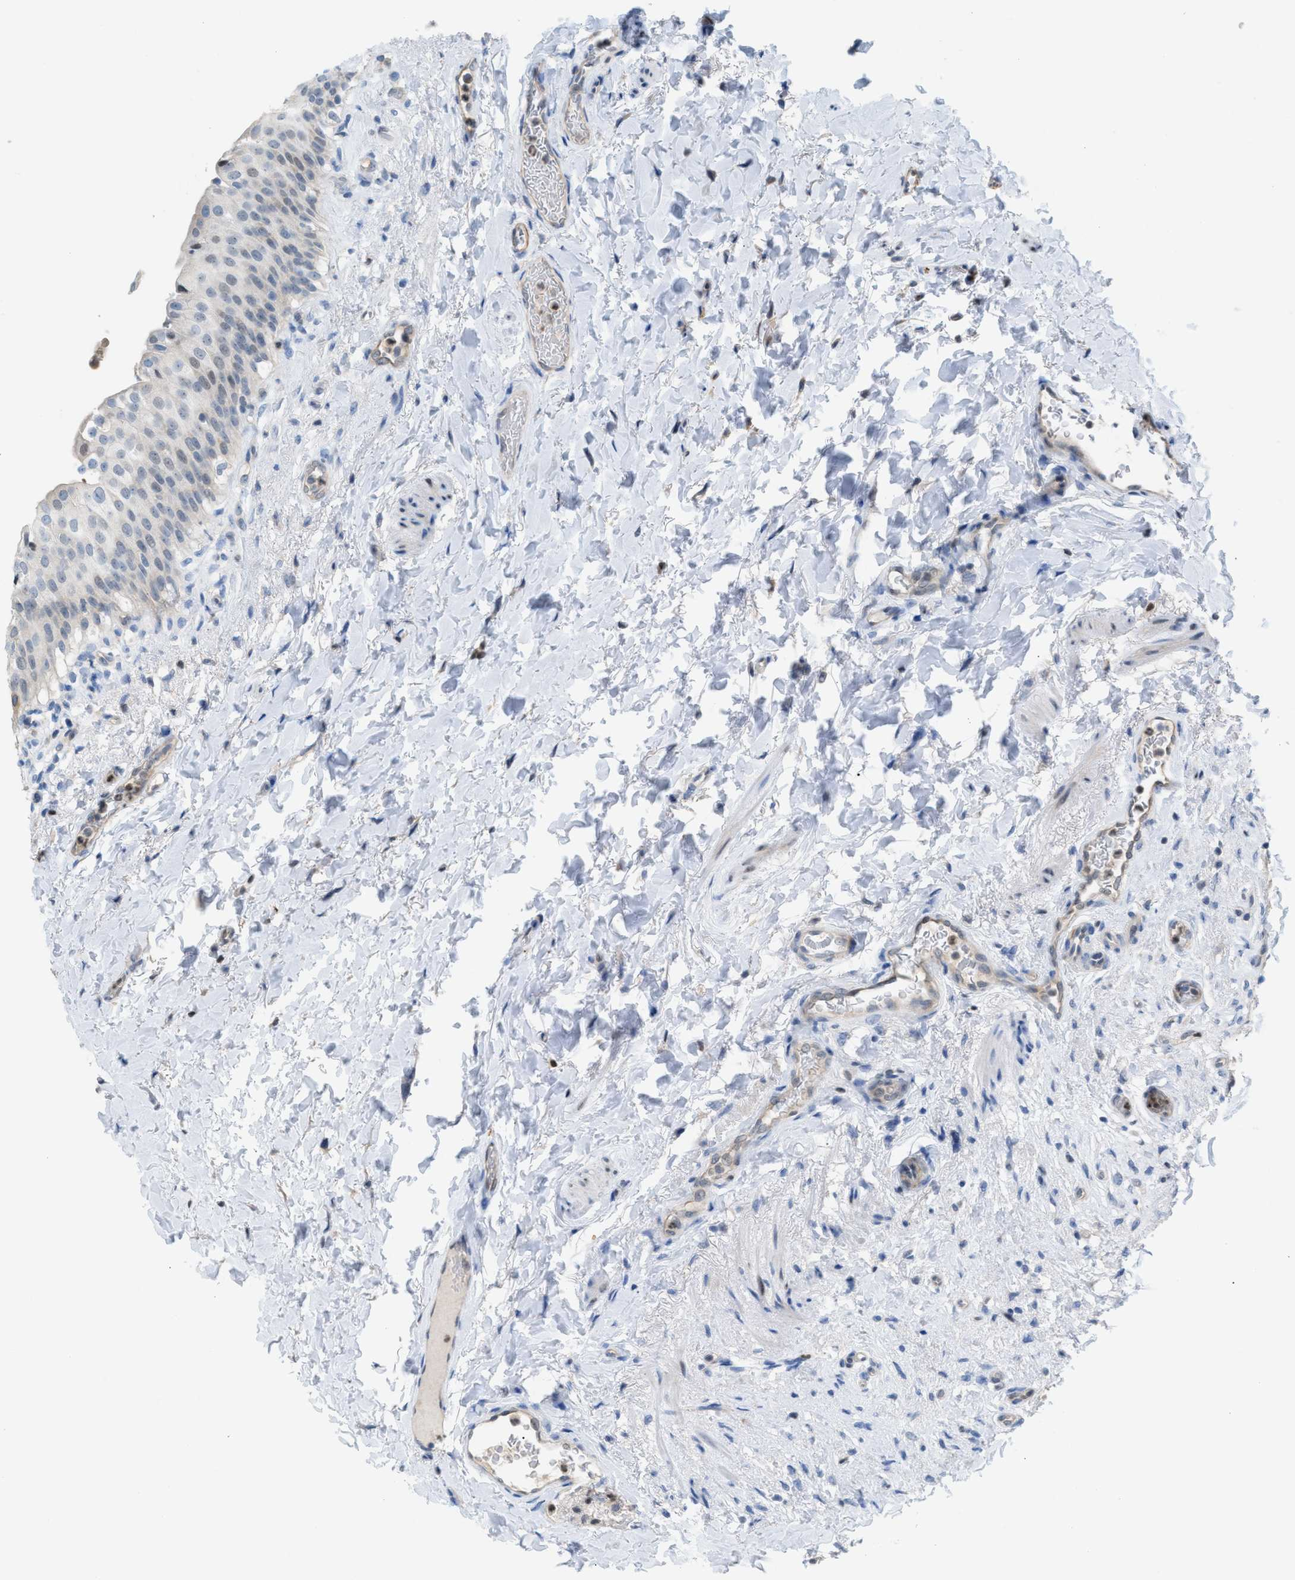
{"staining": {"intensity": "moderate", "quantity": "<25%", "location": "nuclear"}, "tissue": "urinary bladder", "cell_type": "Urothelial cells", "image_type": "normal", "snomed": [{"axis": "morphology", "description": "Normal tissue, NOS"}, {"axis": "topography", "description": "Urinary bladder"}], "caption": "A low amount of moderate nuclear staining is appreciated in about <25% of urothelial cells in unremarkable urinary bladder.", "gene": "PPM1D", "patient": {"sex": "female", "age": 60}}